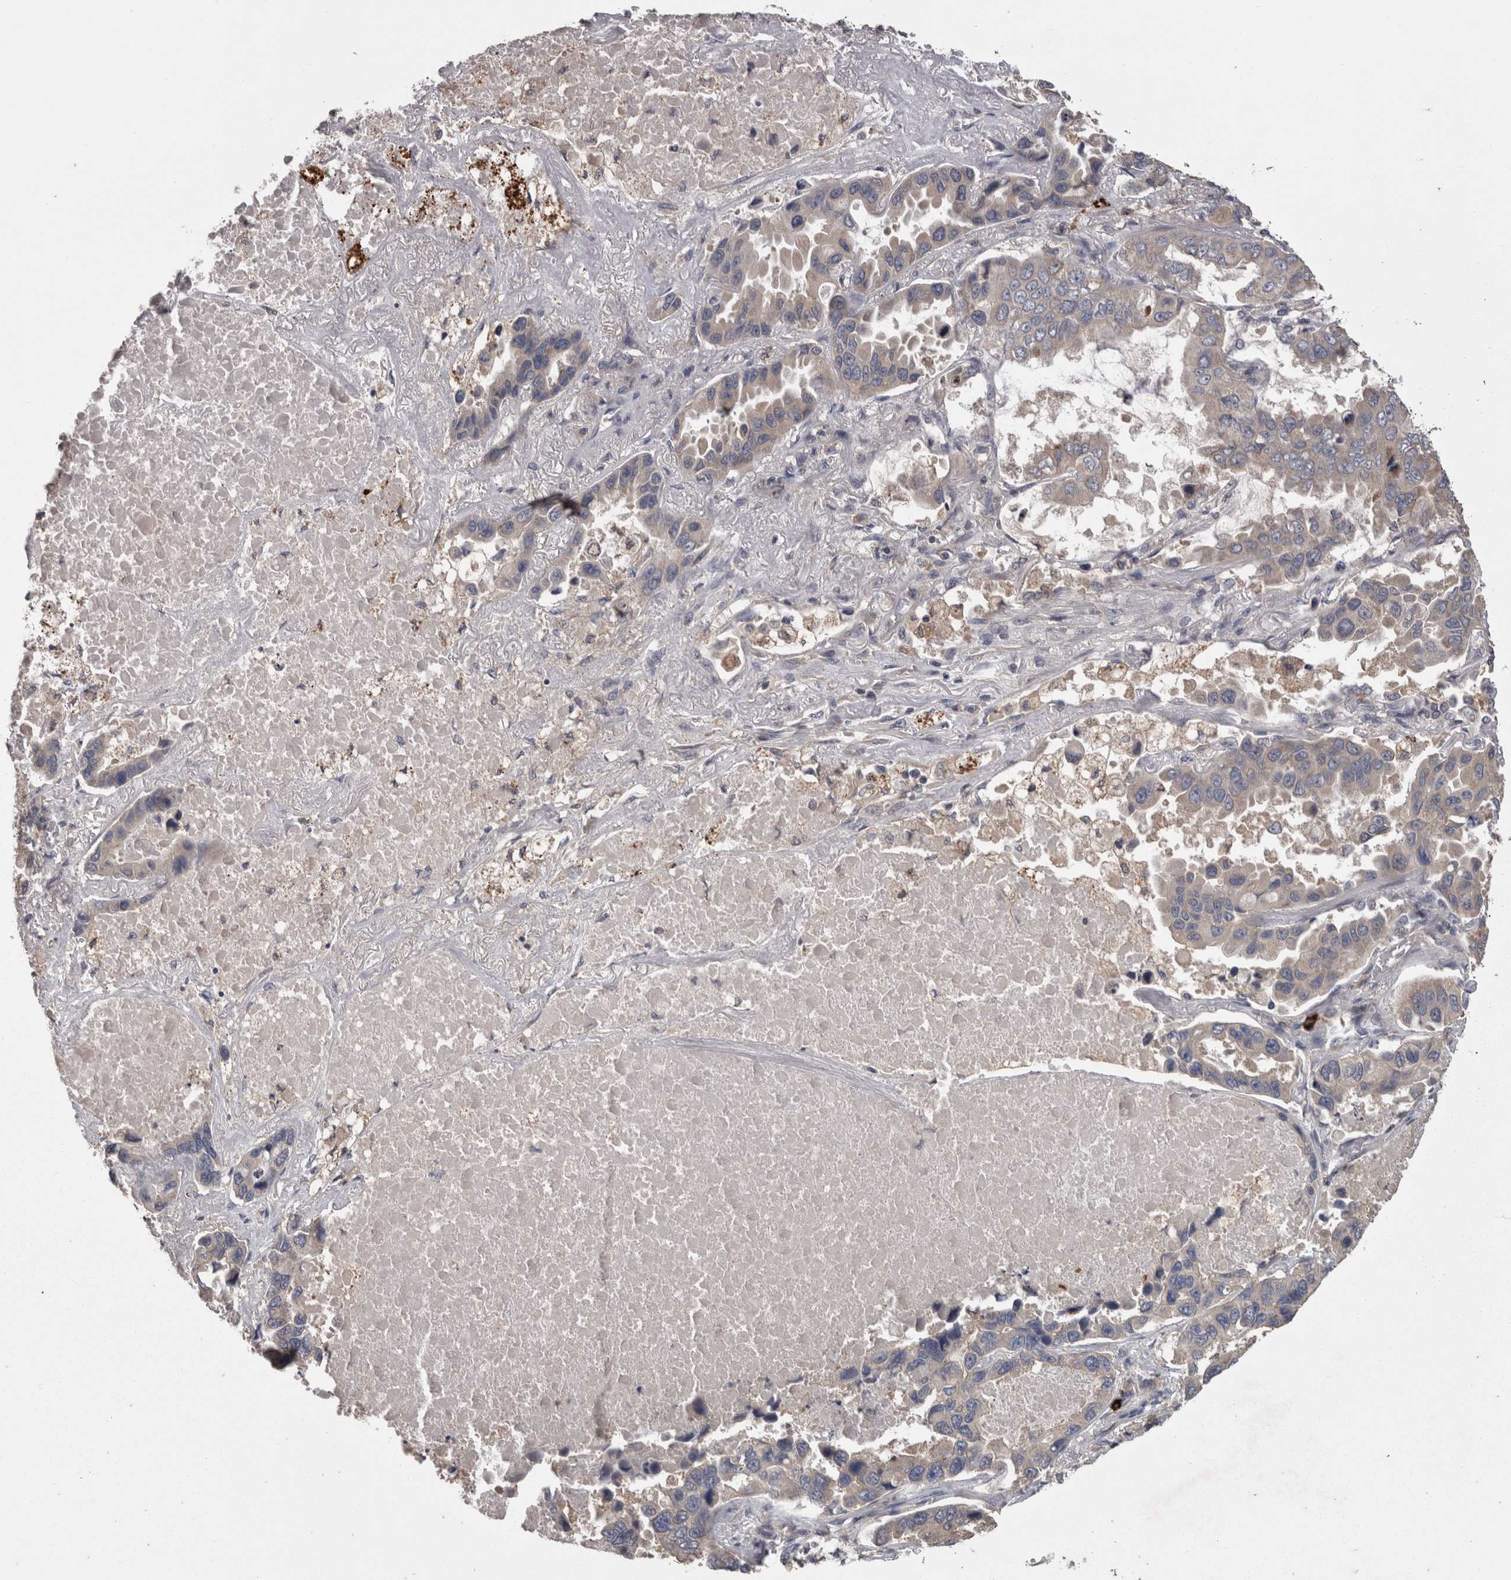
{"staining": {"intensity": "negative", "quantity": "none", "location": "none"}, "tissue": "lung cancer", "cell_type": "Tumor cells", "image_type": "cancer", "snomed": [{"axis": "morphology", "description": "Adenocarcinoma, NOS"}, {"axis": "topography", "description": "Lung"}], "caption": "Tumor cells show no significant protein staining in adenocarcinoma (lung).", "gene": "PCM1", "patient": {"sex": "male", "age": 64}}